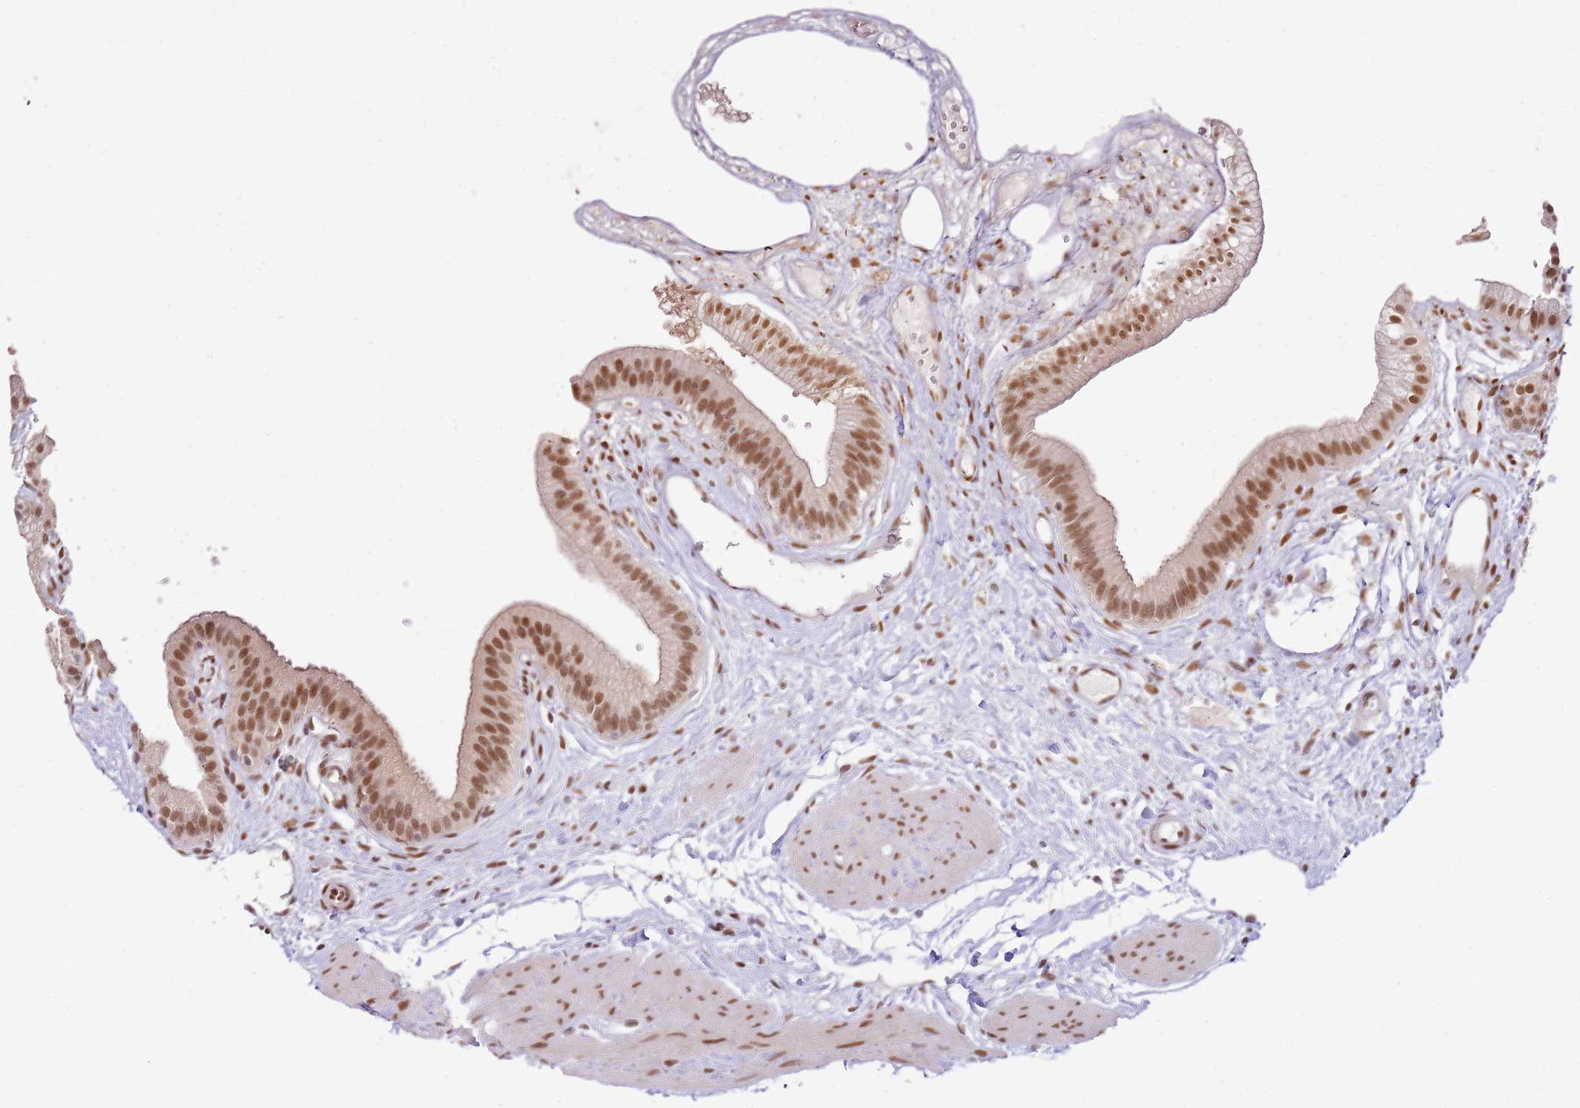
{"staining": {"intensity": "moderate", "quantity": ">75%", "location": "nuclear"}, "tissue": "gallbladder", "cell_type": "Glandular cells", "image_type": "normal", "snomed": [{"axis": "morphology", "description": "Normal tissue, NOS"}, {"axis": "topography", "description": "Gallbladder"}], "caption": "Glandular cells reveal medium levels of moderate nuclear staining in about >75% of cells in normal human gallbladder.", "gene": "PHC2", "patient": {"sex": "female", "age": 54}}